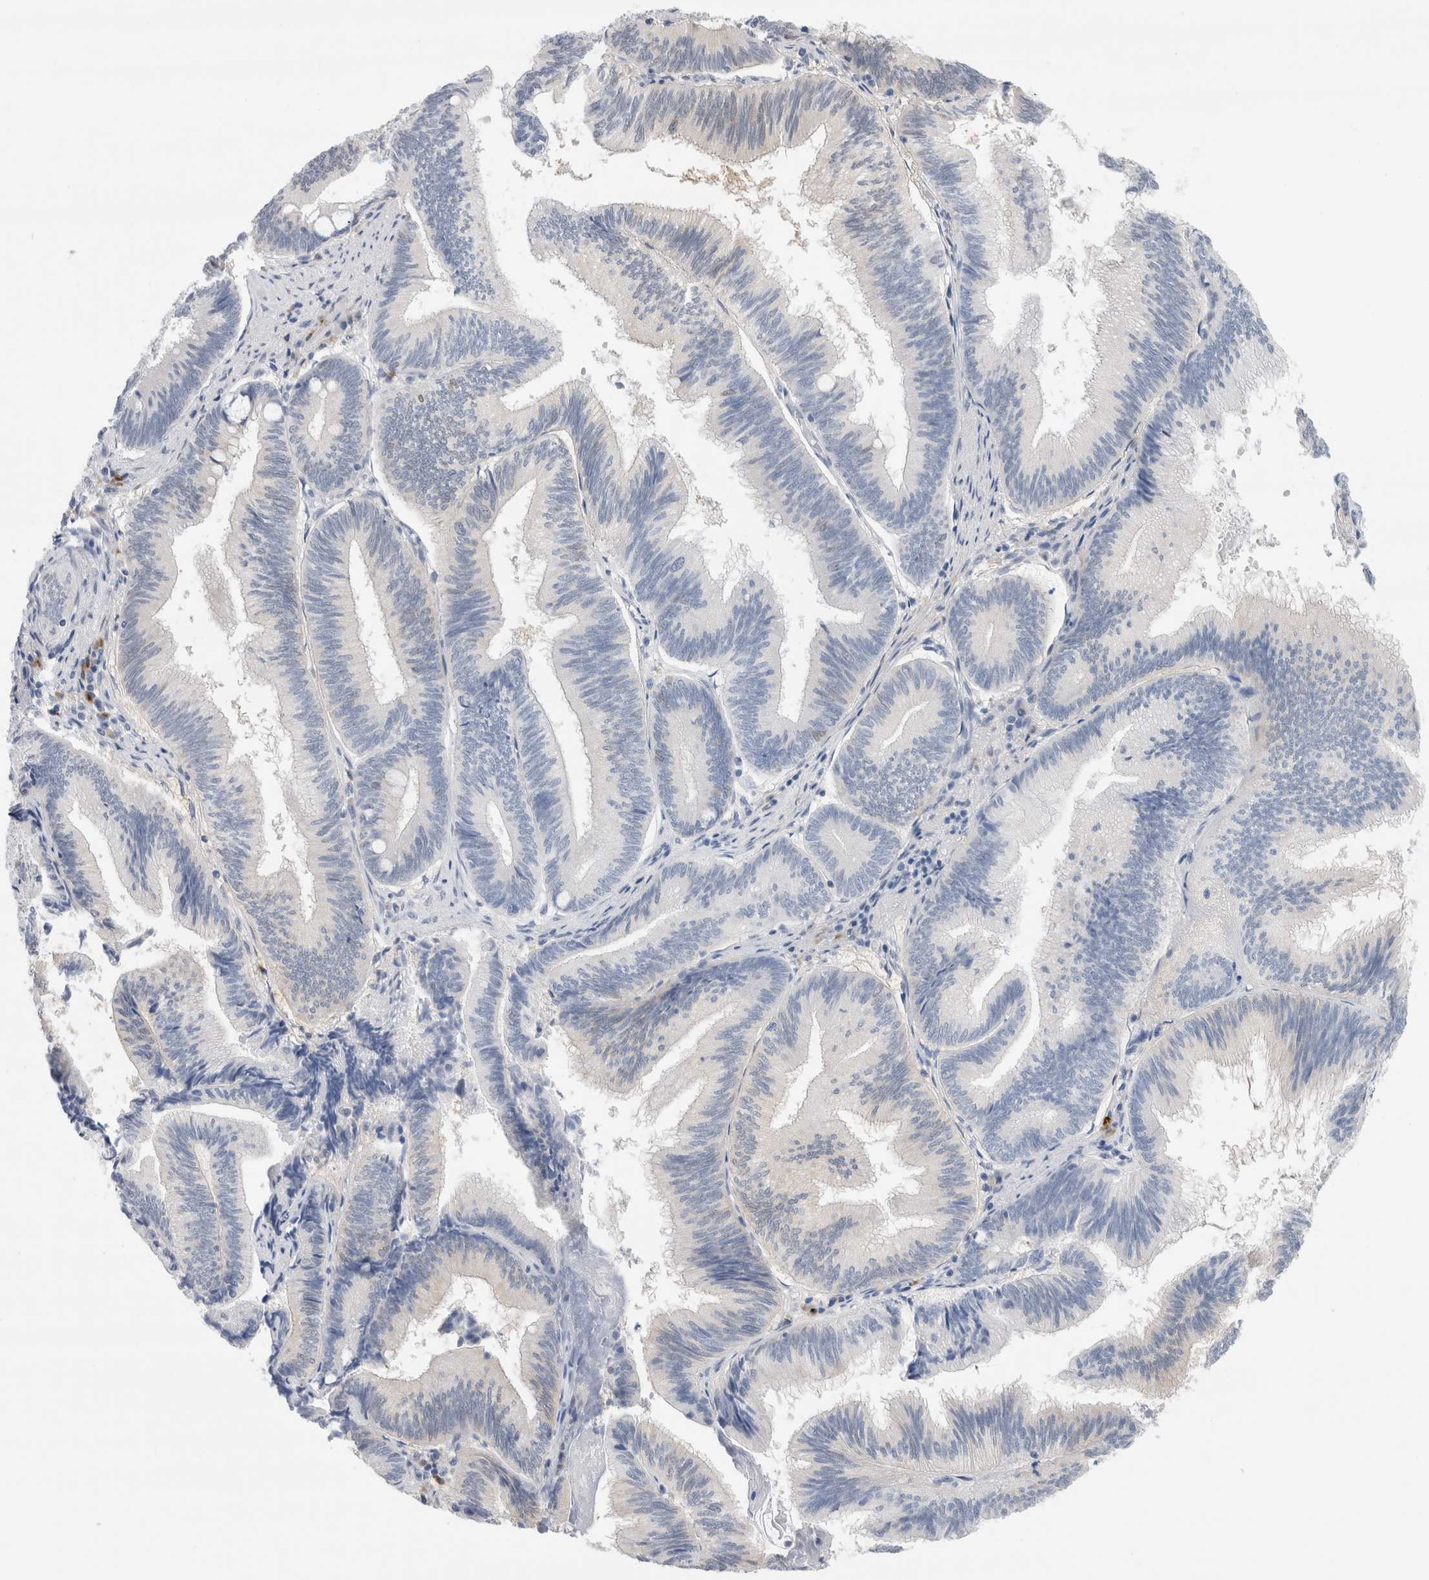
{"staining": {"intensity": "negative", "quantity": "none", "location": "none"}, "tissue": "pancreatic cancer", "cell_type": "Tumor cells", "image_type": "cancer", "snomed": [{"axis": "morphology", "description": "Adenocarcinoma, NOS"}, {"axis": "topography", "description": "Pancreas"}], "caption": "This is an IHC micrograph of human pancreatic cancer (adenocarcinoma). There is no positivity in tumor cells.", "gene": "SLC22A12", "patient": {"sex": "male", "age": 82}}